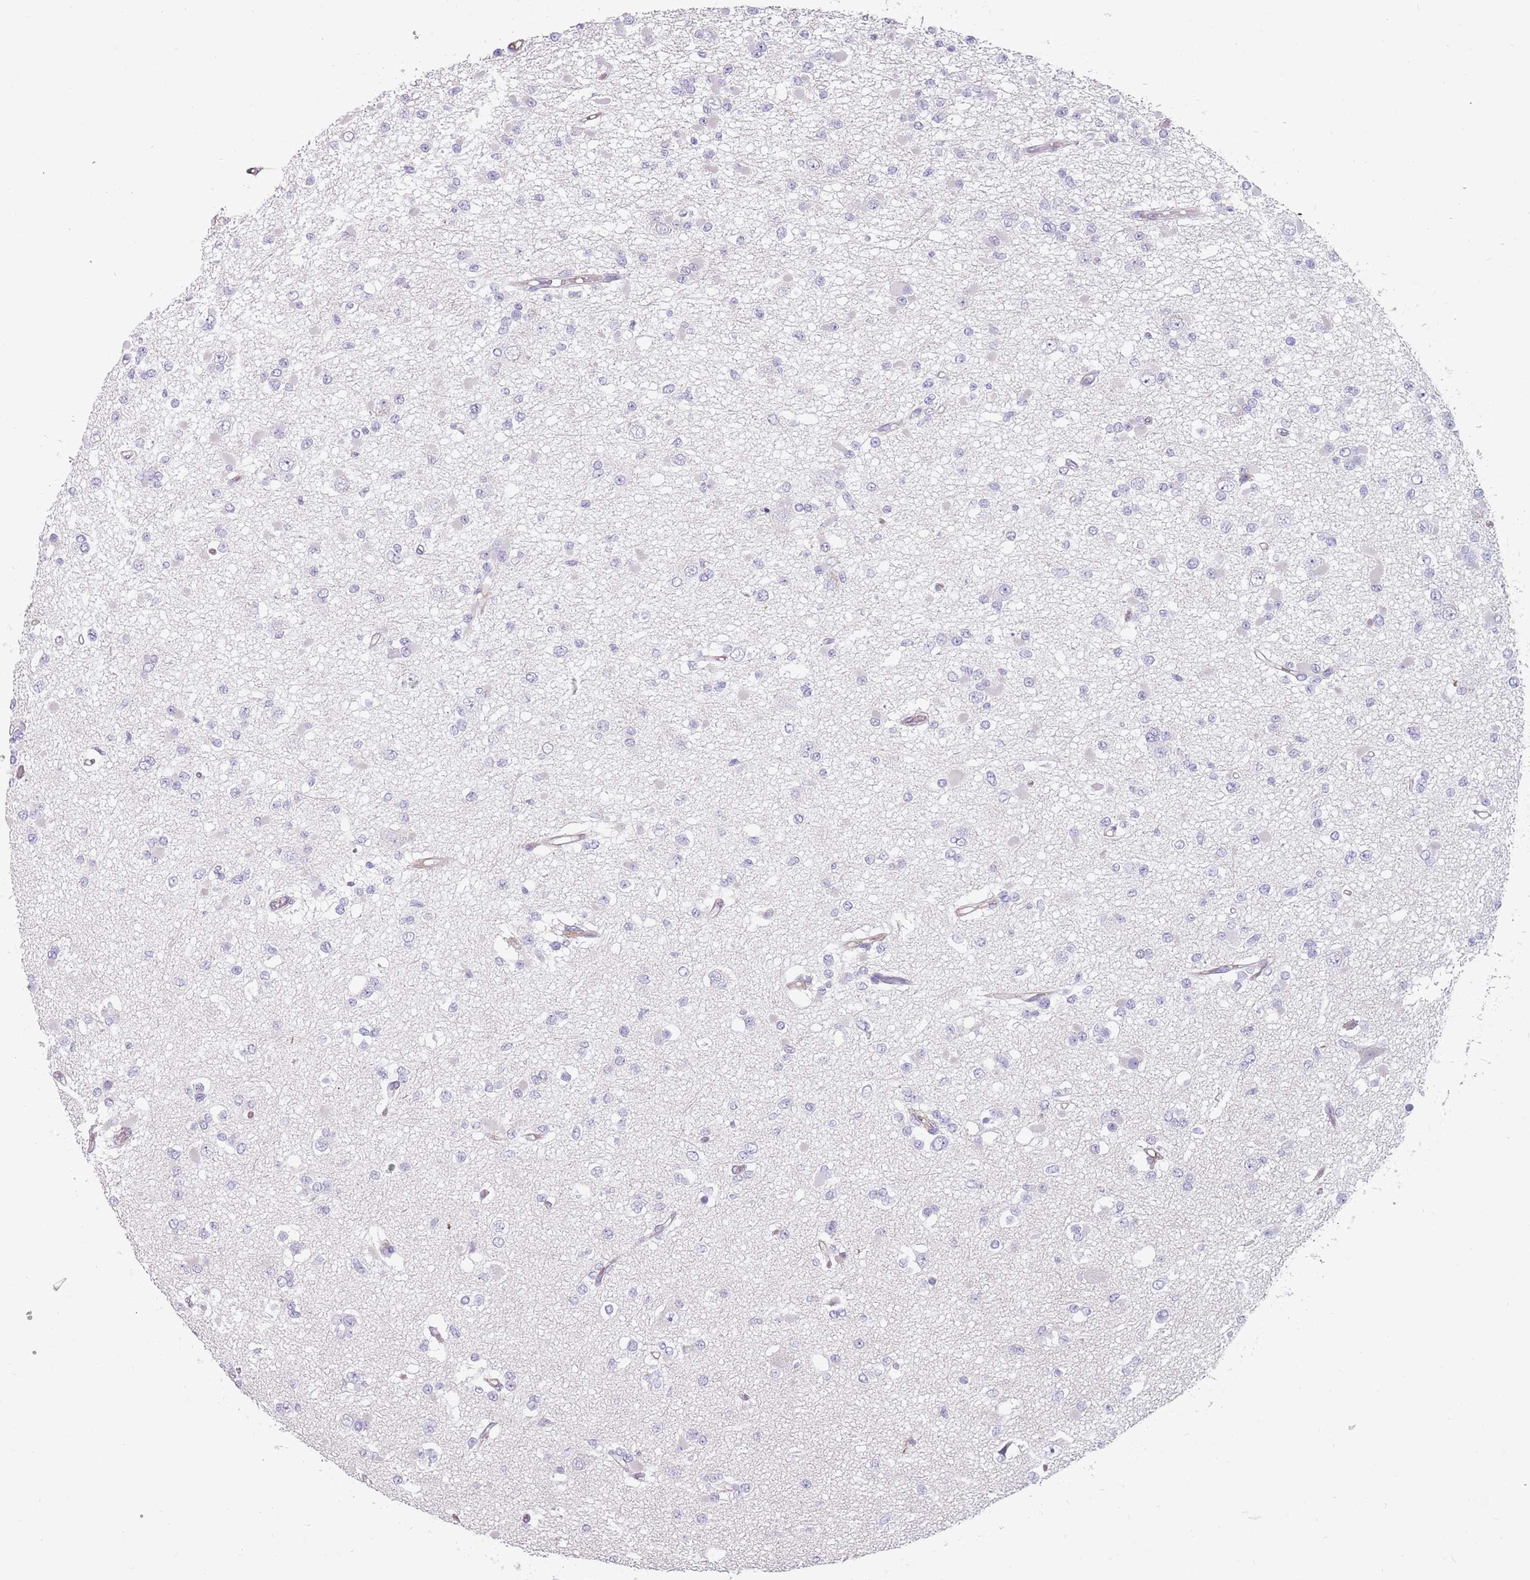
{"staining": {"intensity": "negative", "quantity": "none", "location": "none"}, "tissue": "glioma", "cell_type": "Tumor cells", "image_type": "cancer", "snomed": [{"axis": "morphology", "description": "Glioma, malignant, Low grade"}, {"axis": "topography", "description": "Brain"}], "caption": "There is no significant expression in tumor cells of low-grade glioma (malignant). Brightfield microscopy of immunohistochemistry stained with DAB (3,3'-diaminobenzidine) (brown) and hematoxylin (blue), captured at high magnification.", "gene": "DDX4", "patient": {"sex": "female", "age": 22}}